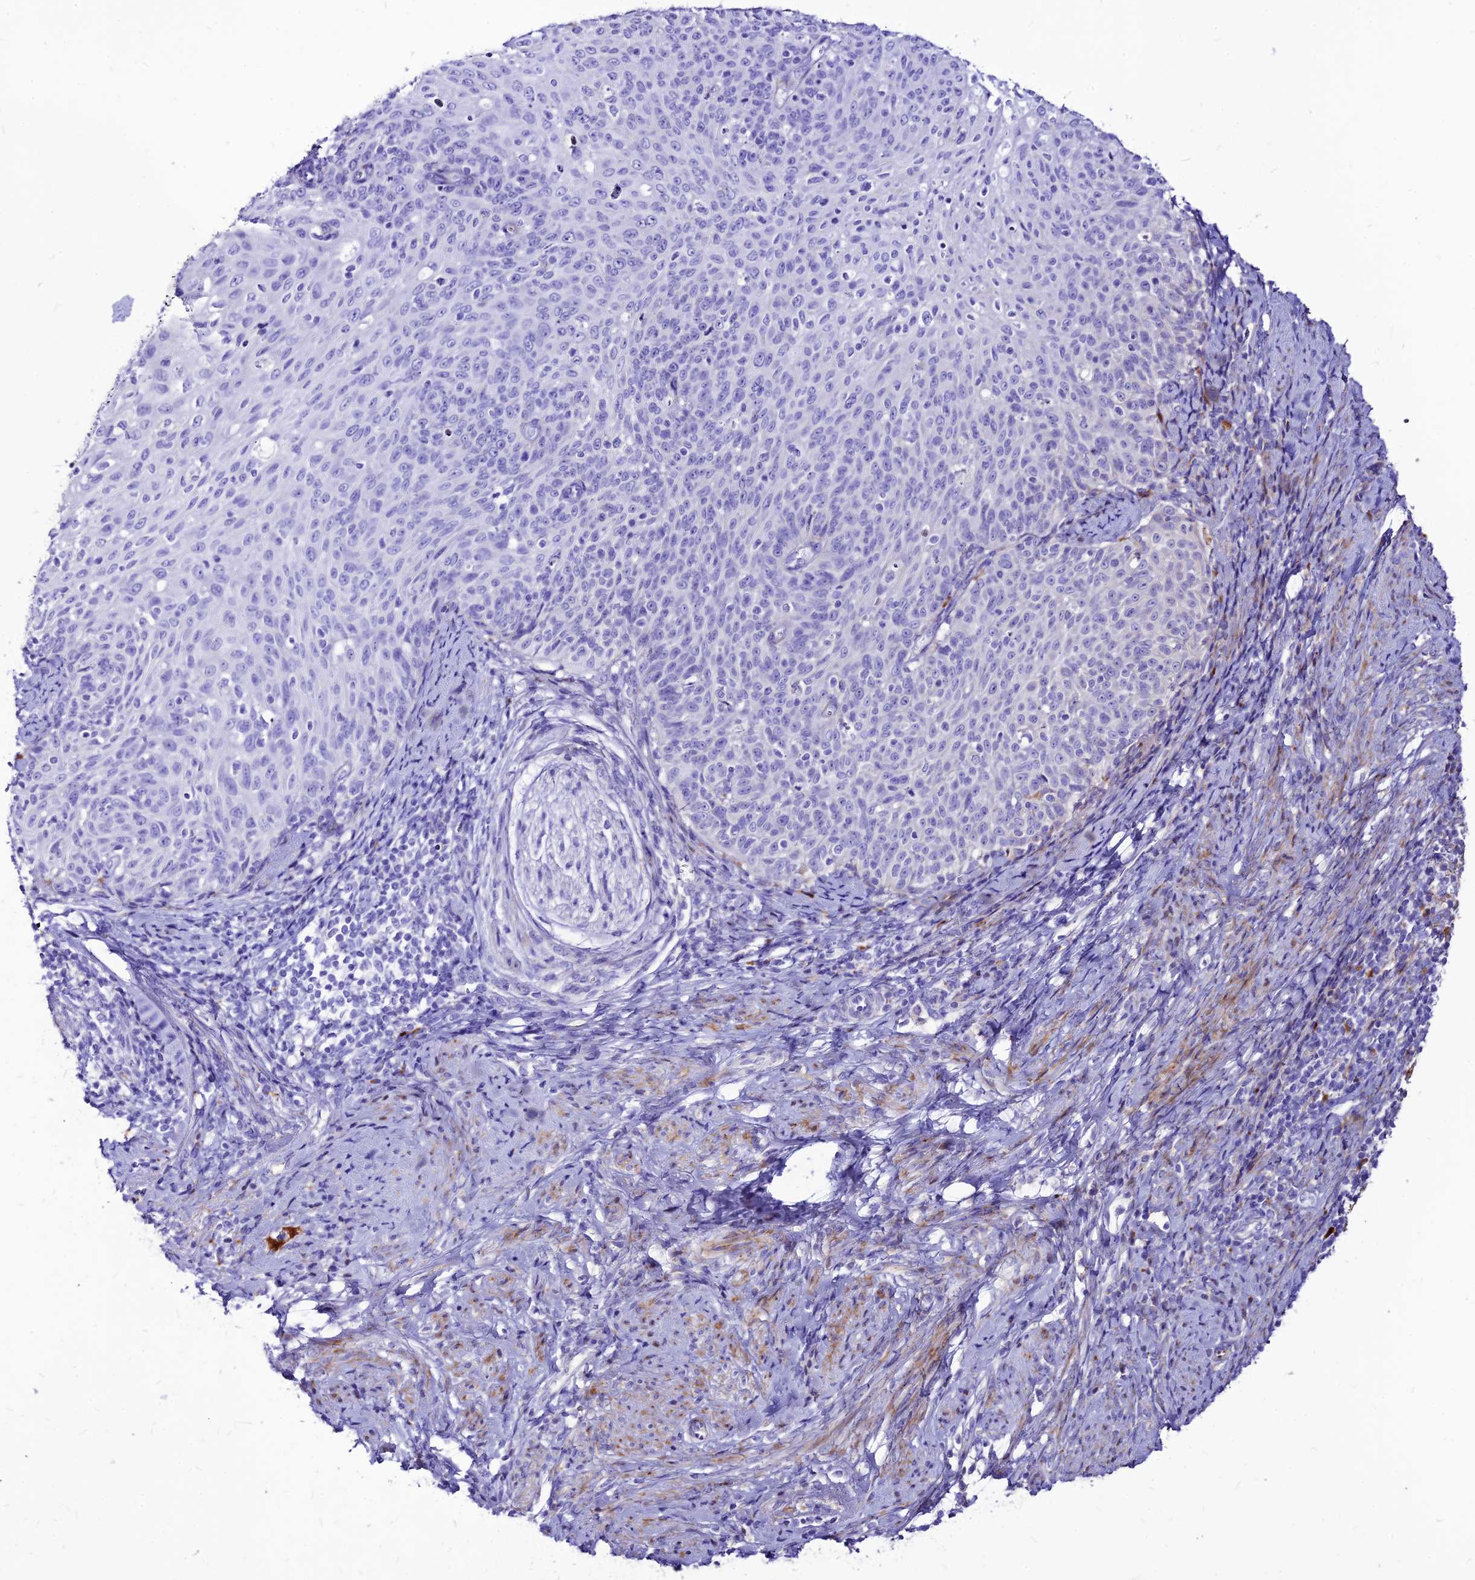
{"staining": {"intensity": "negative", "quantity": "none", "location": "none"}, "tissue": "cervical cancer", "cell_type": "Tumor cells", "image_type": "cancer", "snomed": [{"axis": "morphology", "description": "Squamous cell carcinoma, NOS"}, {"axis": "topography", "description": "Cervix"}], "caption": "IHC image of neoplastic tissue: human cervical squamous cell carcinoma stained with DAB (3,3'-diaminobenzidine) shows no significant protein staining in tumor cells. (DAB (3,3'-diaminobenzidine) immunohistochemistry (IHC) visualized using brightfield microscopy, high magnification).", "gene": "RIMOC1", "patient": {"sex": "female", "age": 70}}